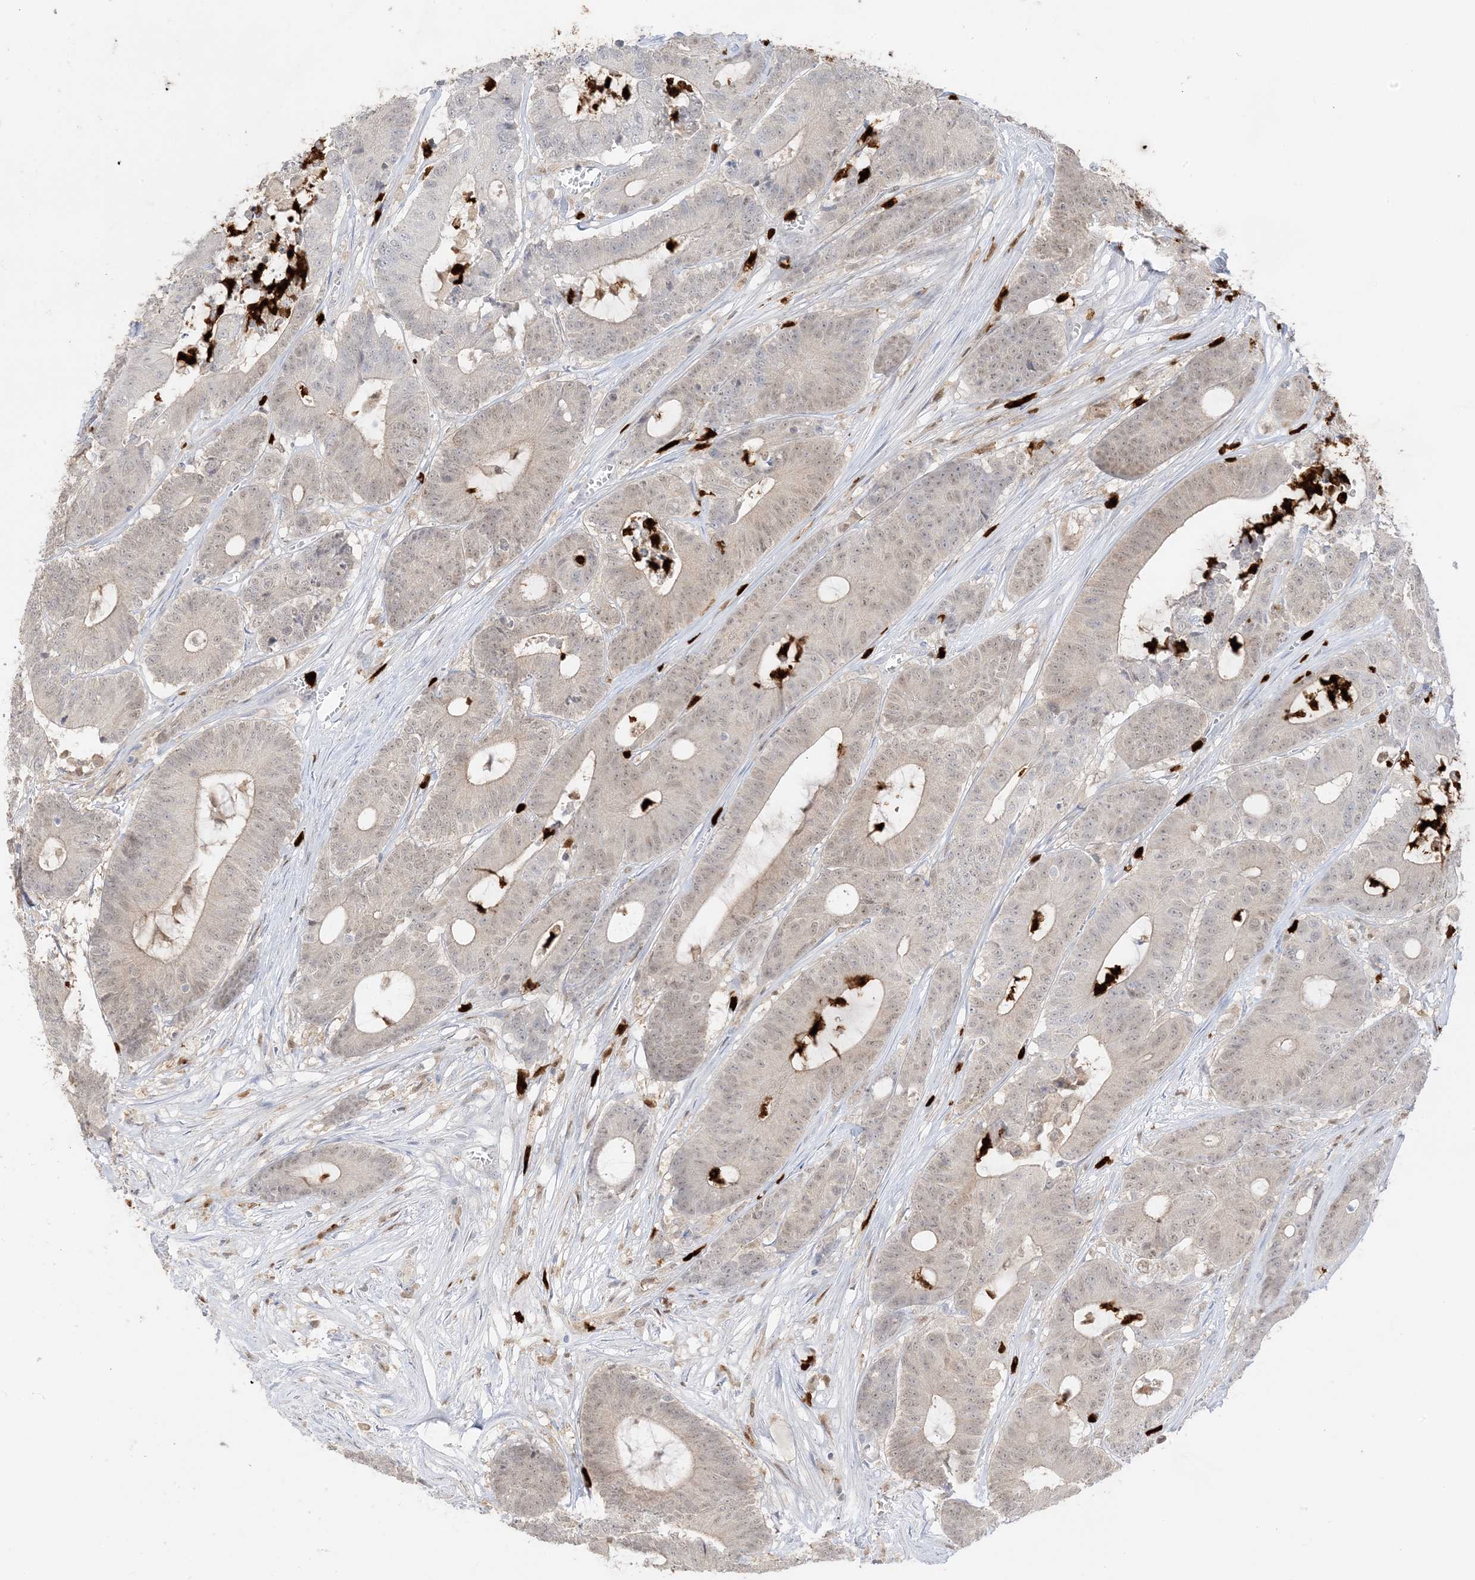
{"staining": {"intensity": "weak", "quantity": "25%-75%", "location": "nuclear"}, "tissue": "colorectal cancer", "cell_type": "Tumor cells", "image_type": "cancer", "snomed": [{"axis": "morphology", "description": "Adenocarcinoma, NOS"}, {"axis": "topography", "description": "Colon"}], "caption": "A micrograph of colorectal cancer (adenocarcinoma) stained for a protein exhibits weak nuclear brown staining in tumor cells. The protein of interest is shown in brown color, while the nuclei are stained blue.", "gene": "GCA", "patient": {"sex": "female", "age": 84}}